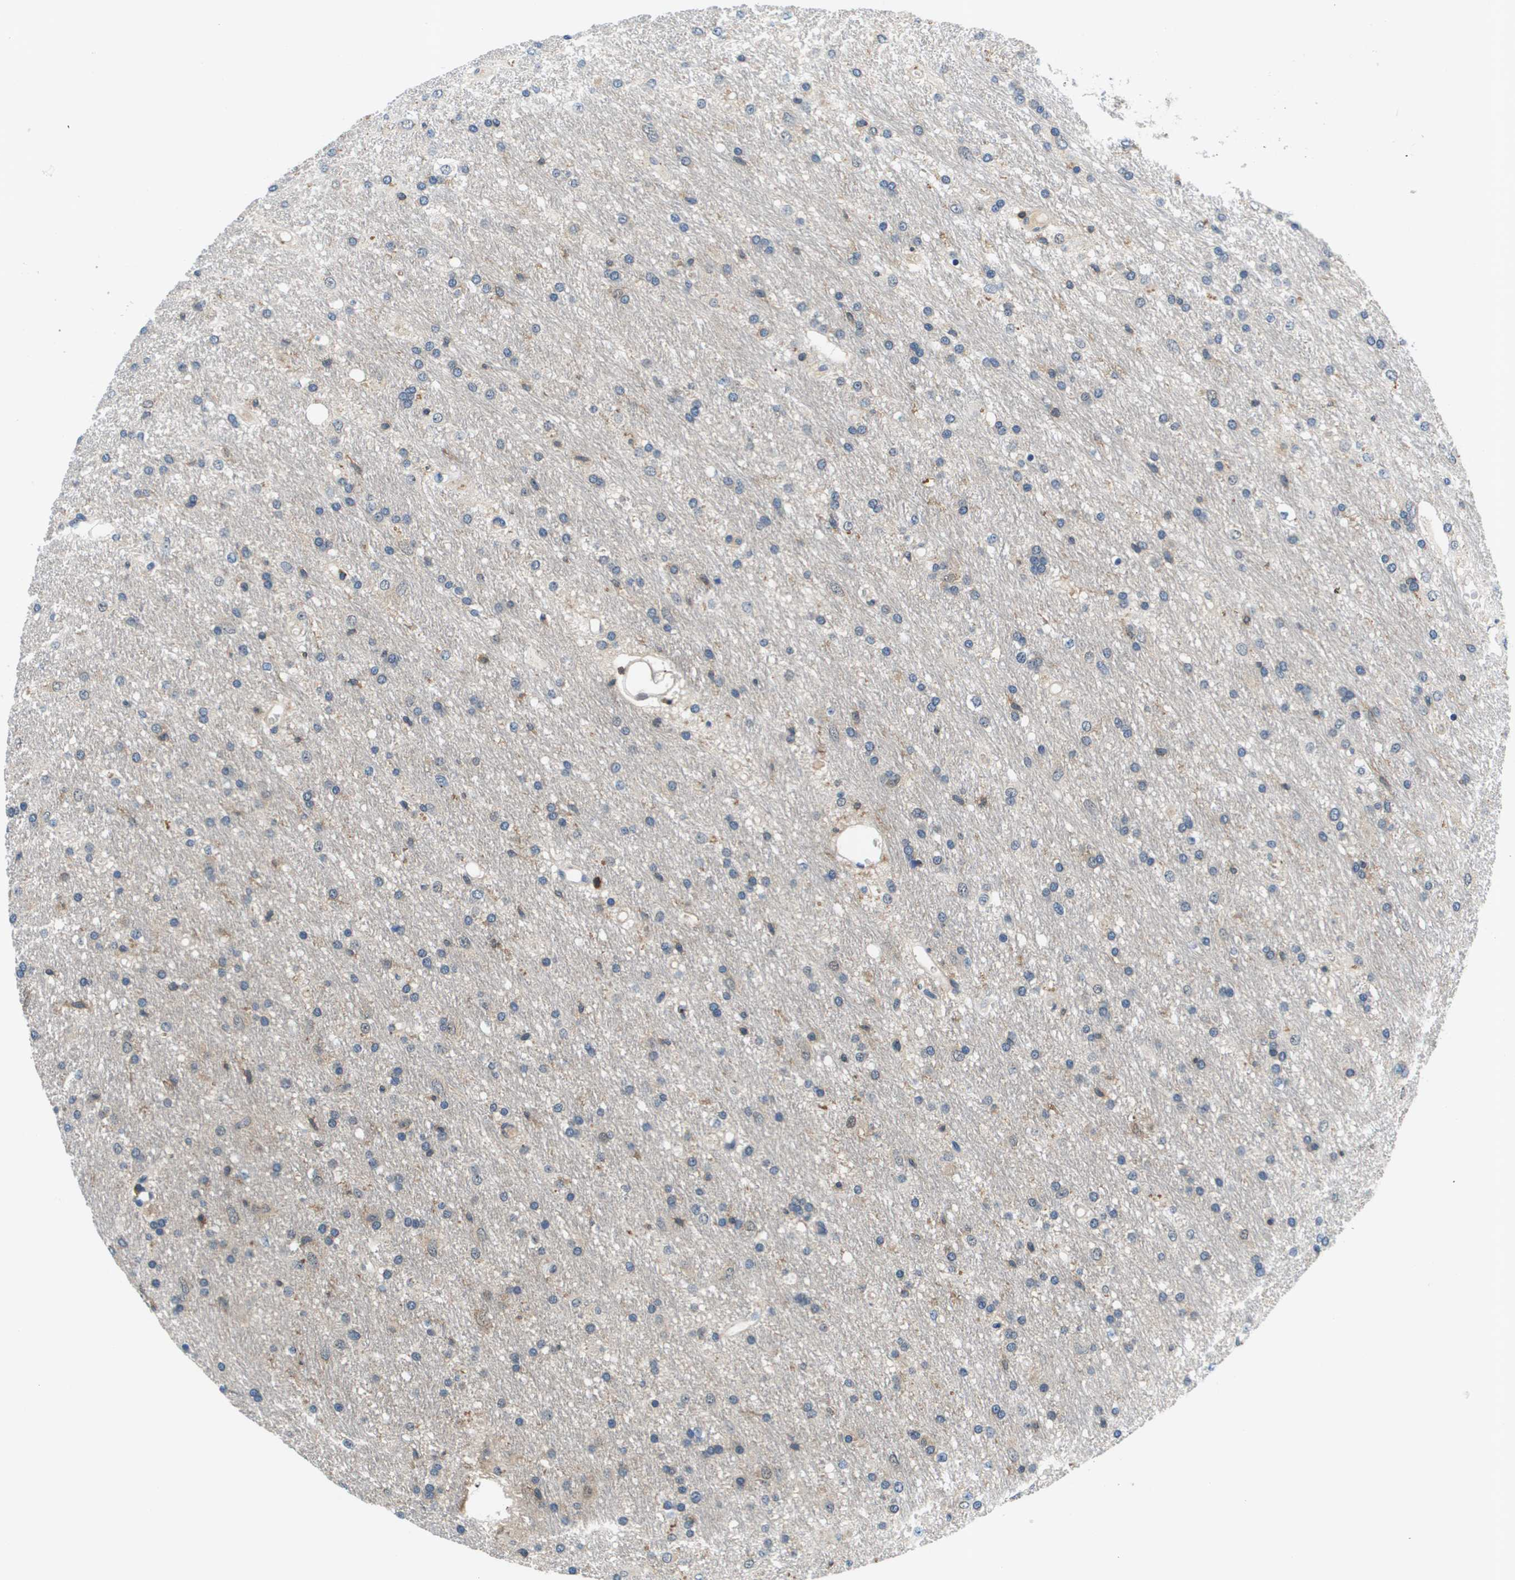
{"staining": {"intensity": "negative", "quantity": "none", "location": "none"}, "tissue": "glioma", "cell_type": "Tumor cells", "image_type": "cancer", "snomed": [{"axis": "morphology", "description": "Glioma, malignant, Low grade"}, {"axis": "topography", "description": "Brain"}], "caption": "IHC of glioma exhibits no expression in tumor cells.", "gene": "KCNQ5", "patient": {"sex": "male", "age": 77}}